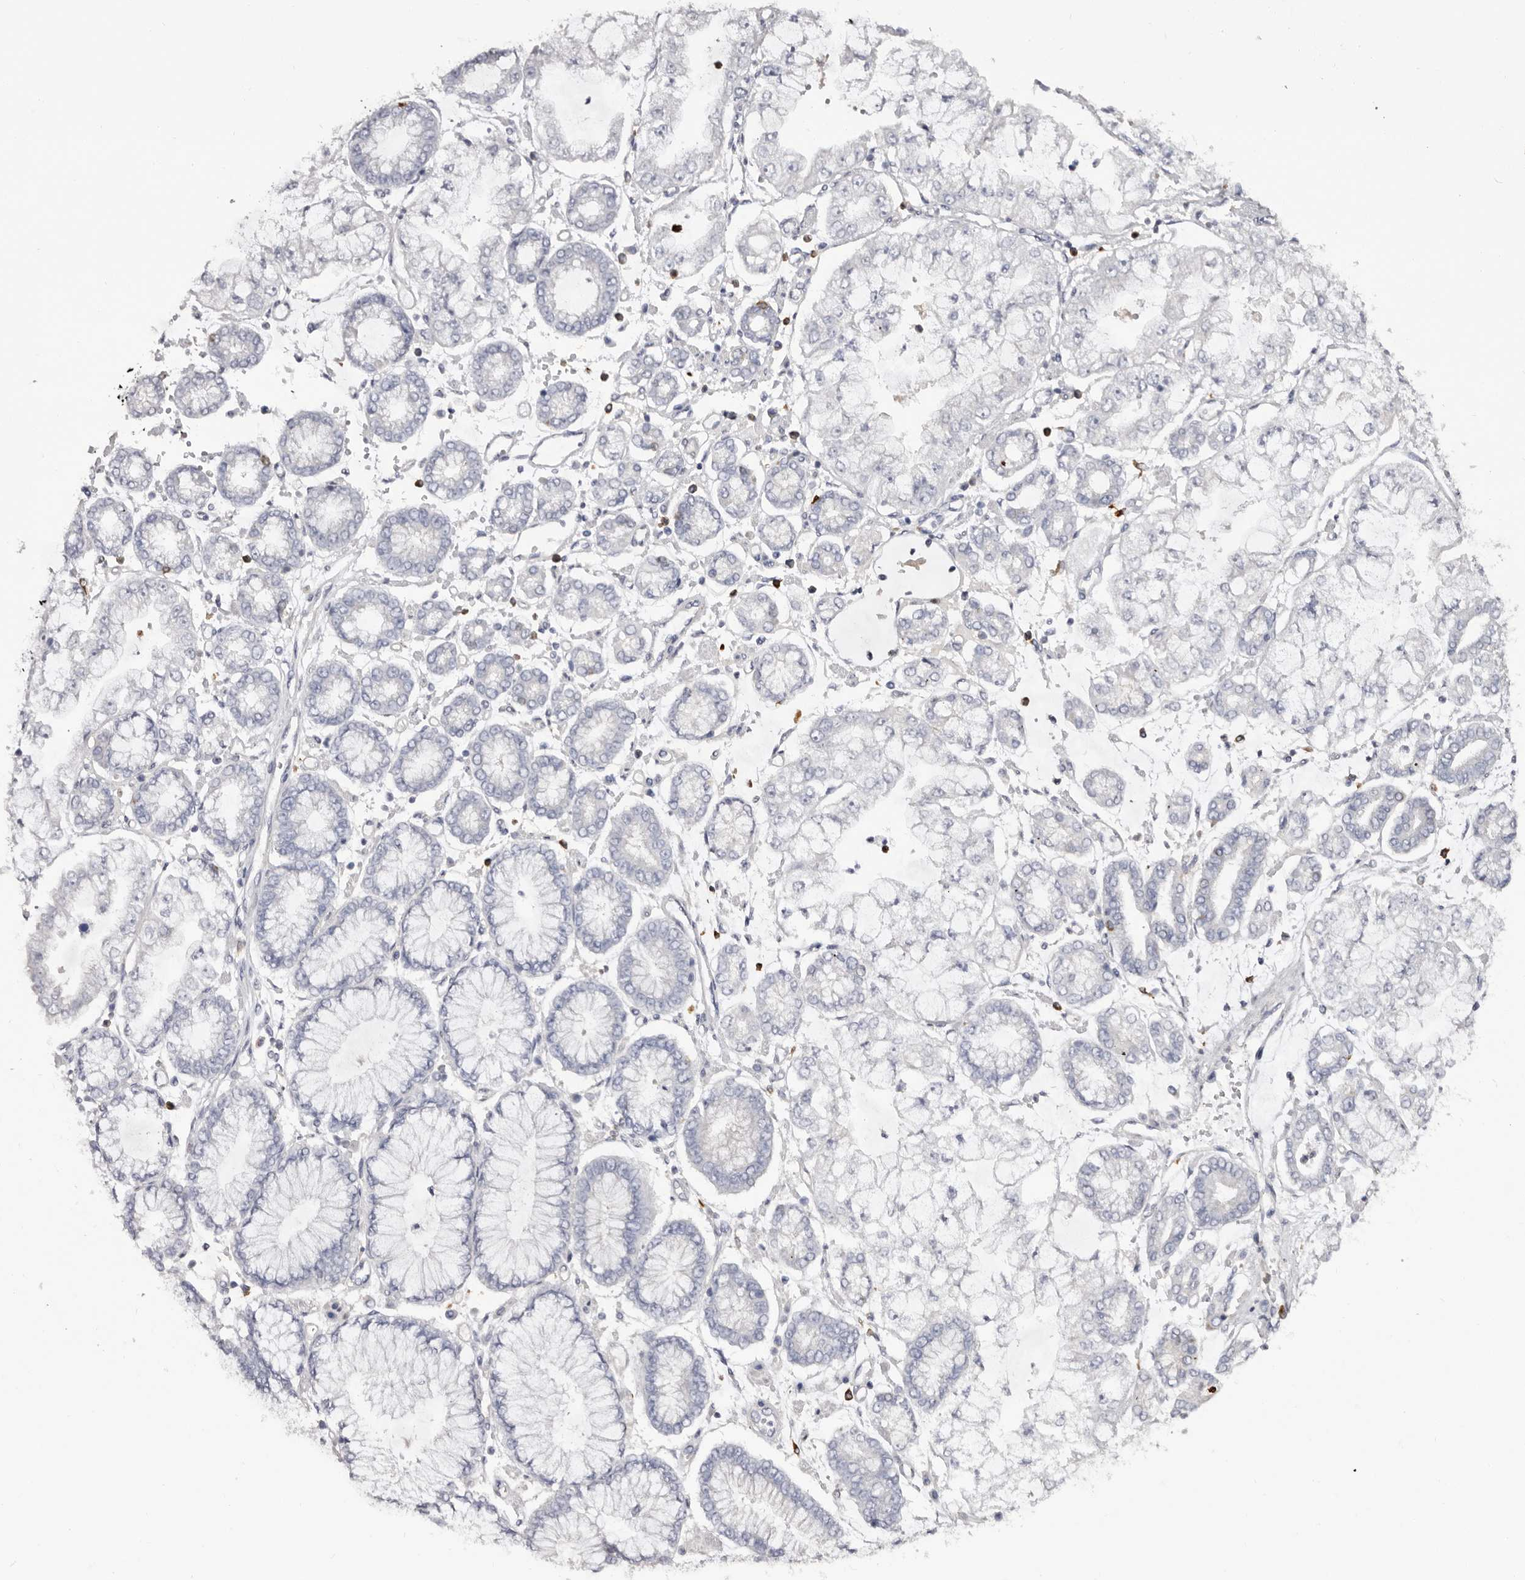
{"staining": {"intensity": "negative", "quantity": "none", "location": "none"}, "tissue": "stomach cancer", "cell_type": "Tumor cells", "image_type": "cancer", "snomed": [{"axis": "morphology", "description": "Adenocarcinoma, NOS"}, {"axis": "topography", "description": "Stomach"}], "caption": "Tumor cells show no significant protein staining in stomach cancer.", "gene": "TNNI1", "patient": {"sex": "male", "age": 76}}